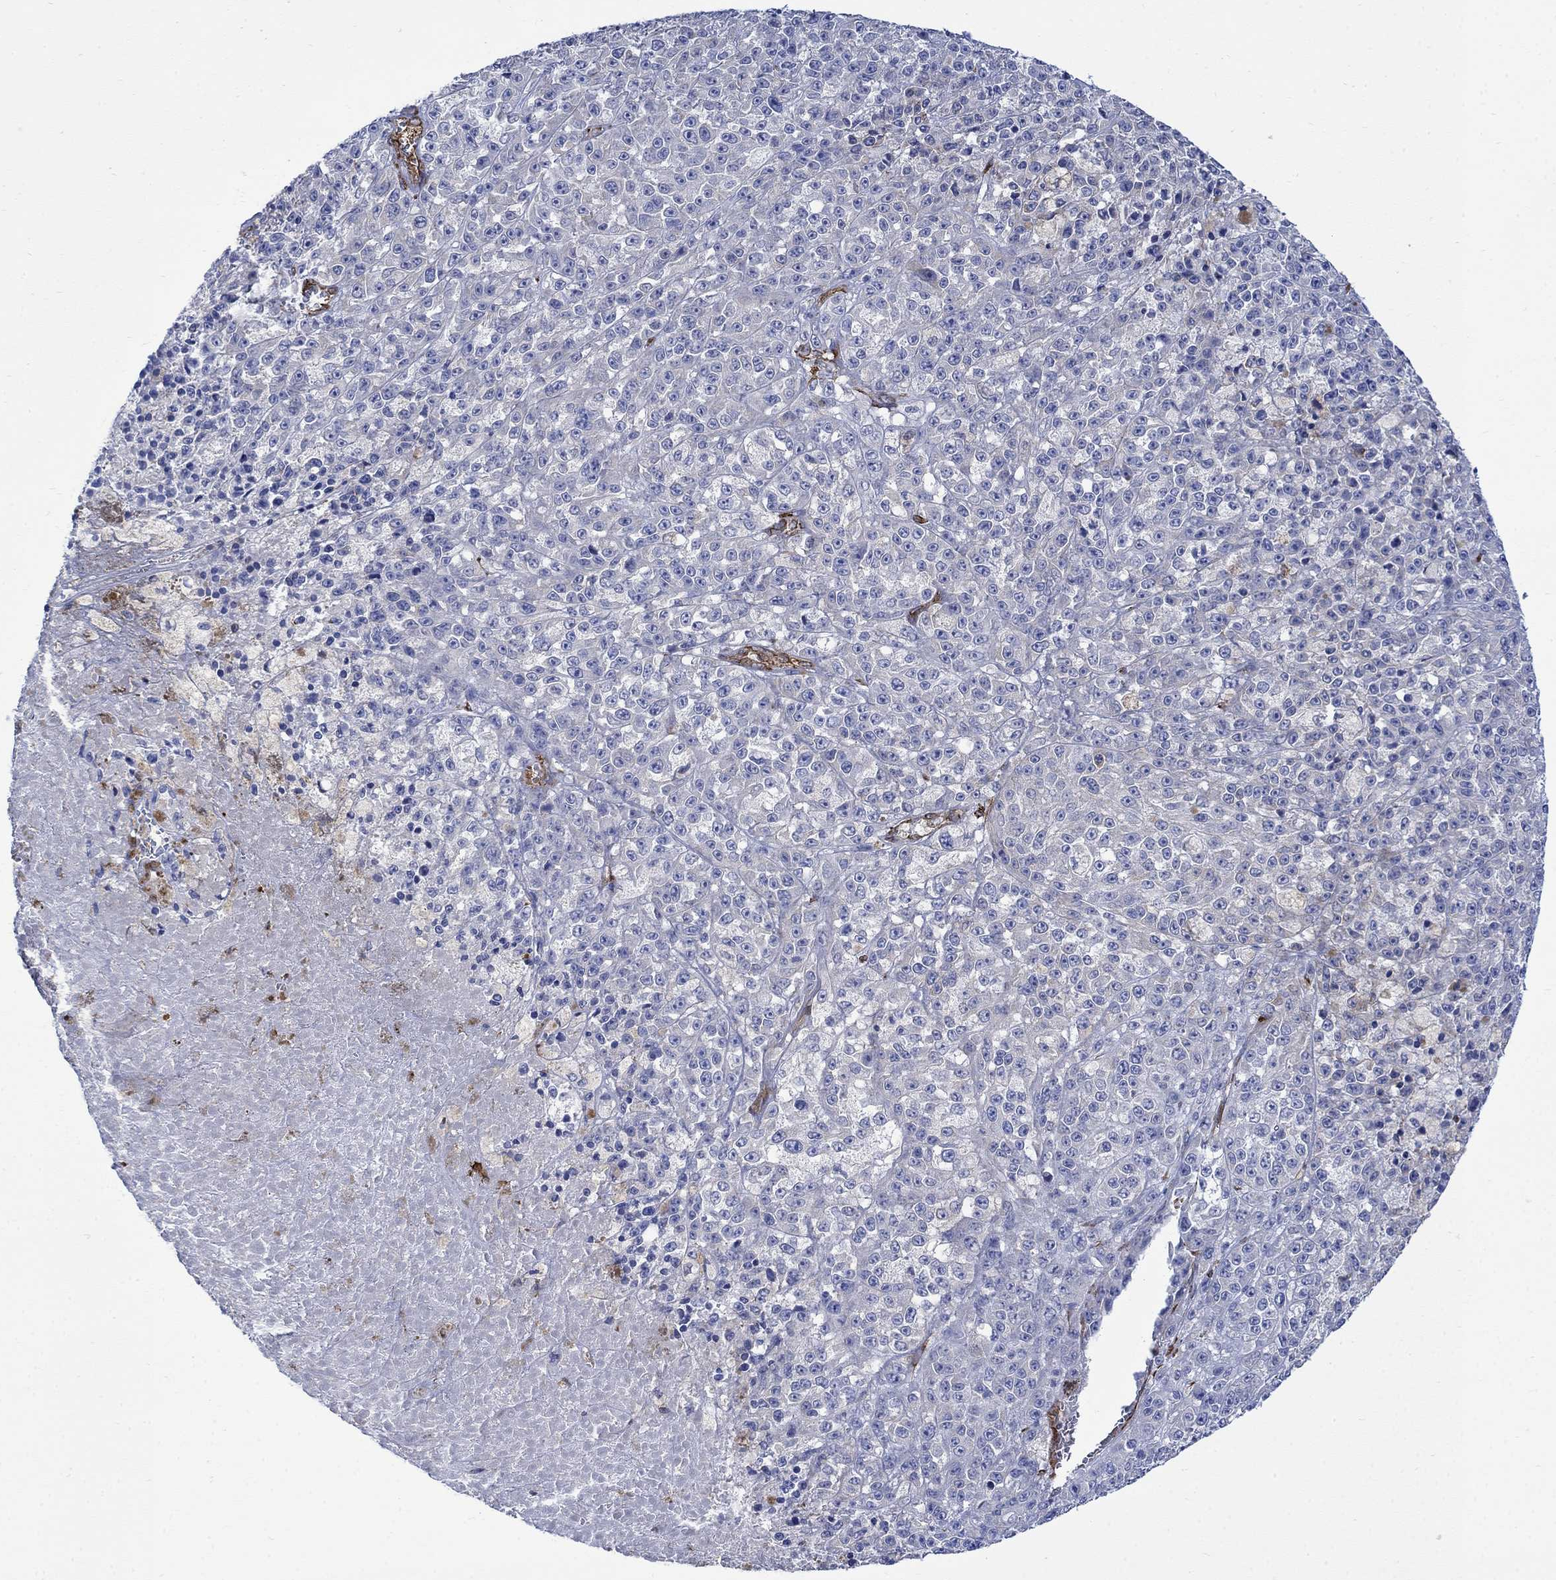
{"staining": {"intensity": "negative", "quantity": "none", "location": "none"}, "tissue": "melanoma", "cell_type": "Tumor cells", "image_type": "cancer", "snomed": [{"axis": "morphology", "description": "Malignant melanoma, NOS"}, {"axis": "topography", "description": "Skin"}], "caption": "Histopathology image shows no significant protein staining in tumor cells of melanoma.", "gene": "TGM2", "patient": {"sex": "female", "age": 58}}